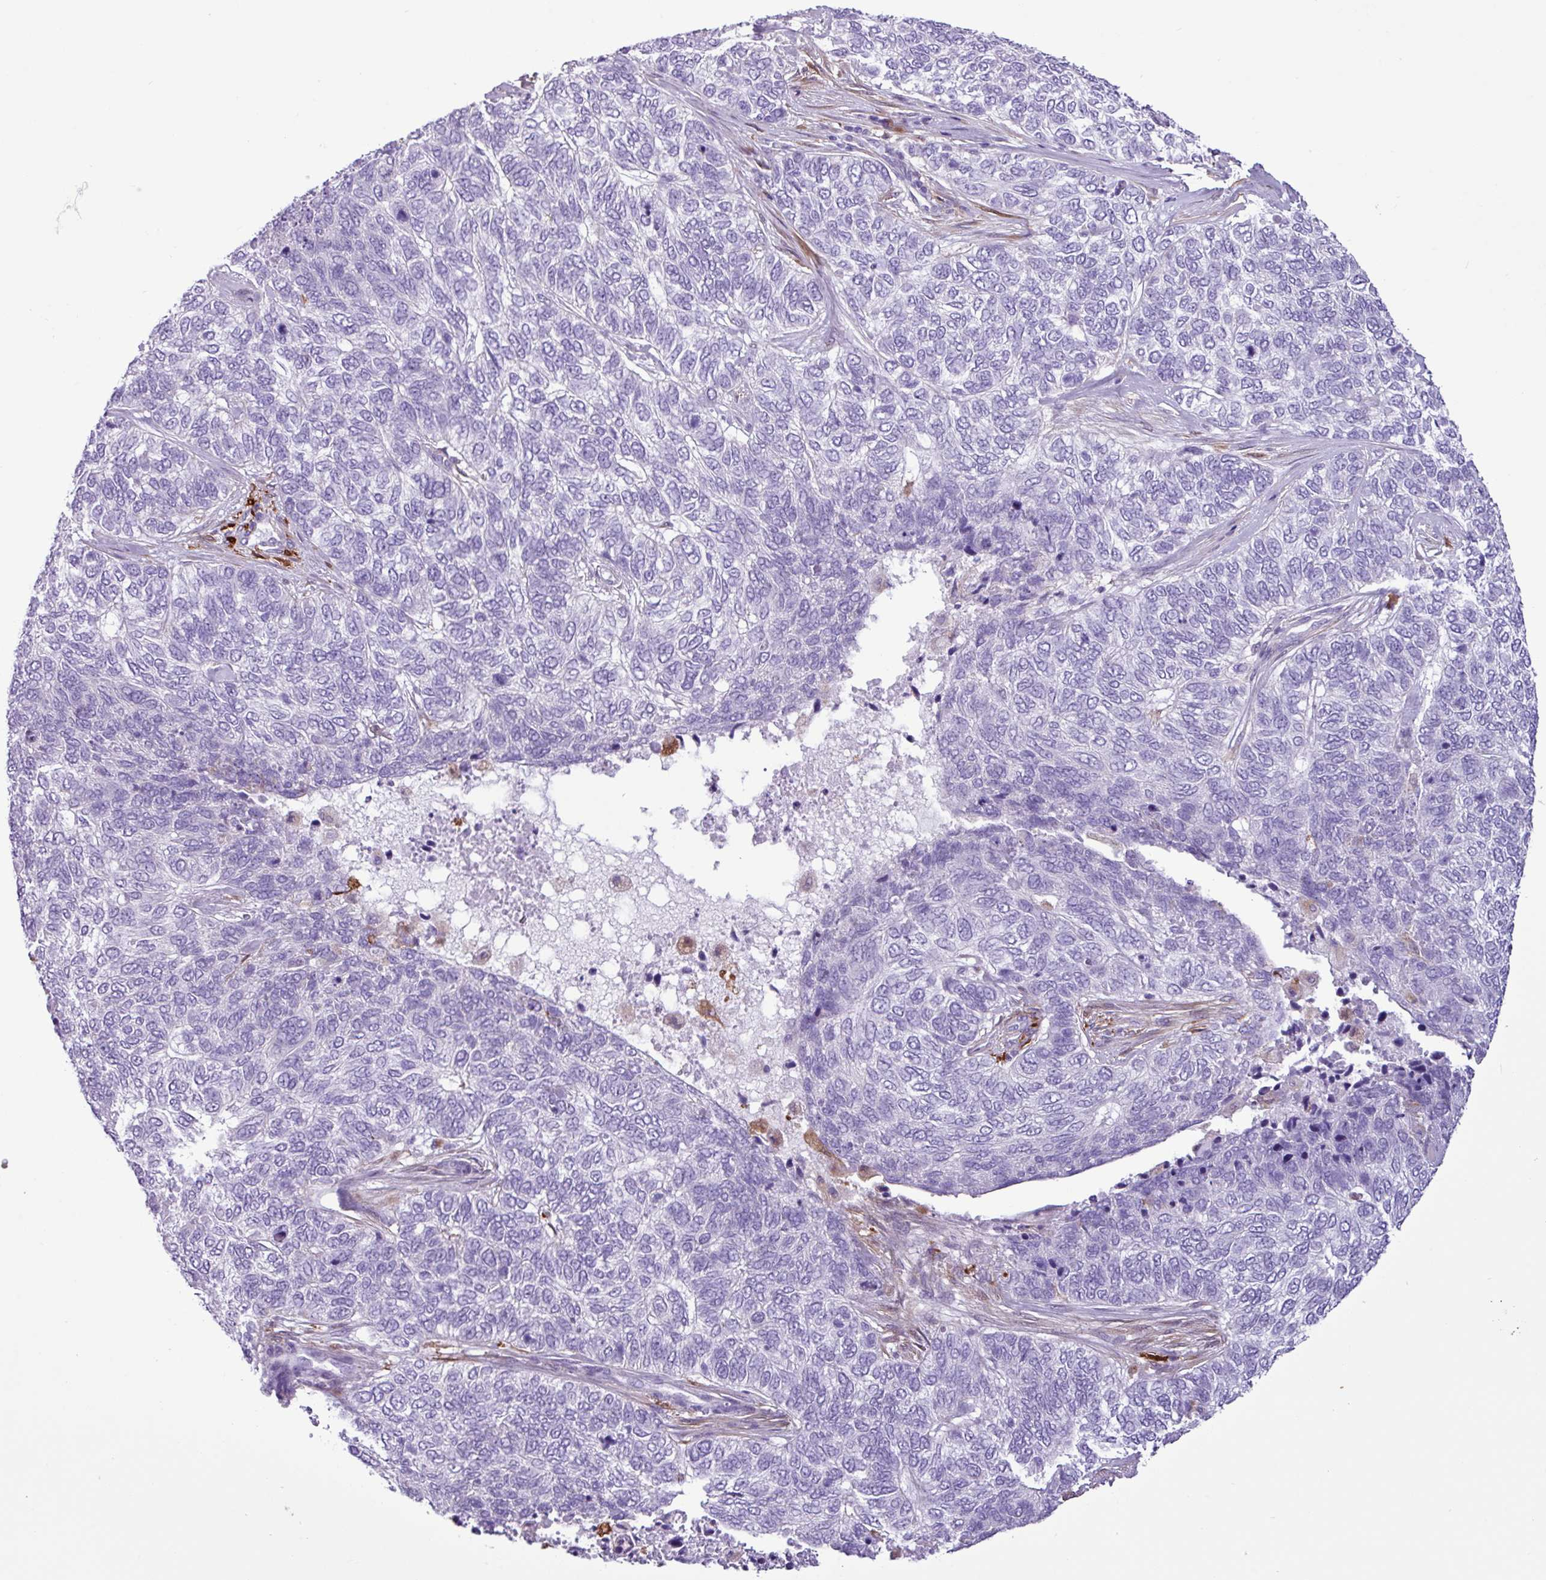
{"staining": {"intensity": "negative", "quantity": "none", "location": "none"}, "tissue": "skin cancer", "cell_type": "Tumor cells", "image_type": "cancer", "snomed": [{"axis": "morphology", "description": "Basal cell carcinoma"}, {"axis": "topography", "description": "Skin"}], "caption": "DAB (3,3'-diaminobenzidine) immunohistochemical staining of skin cancer (basal cell carcinoma) exhibits no significant staining in tumor cells. (DAB (3,3'-diaminobenzidine) immunohistochemistry (IHC) with hematoxylin counter stain).", "gene": "TMEM200C", "patient": {"sex": "female", "age": 65}}